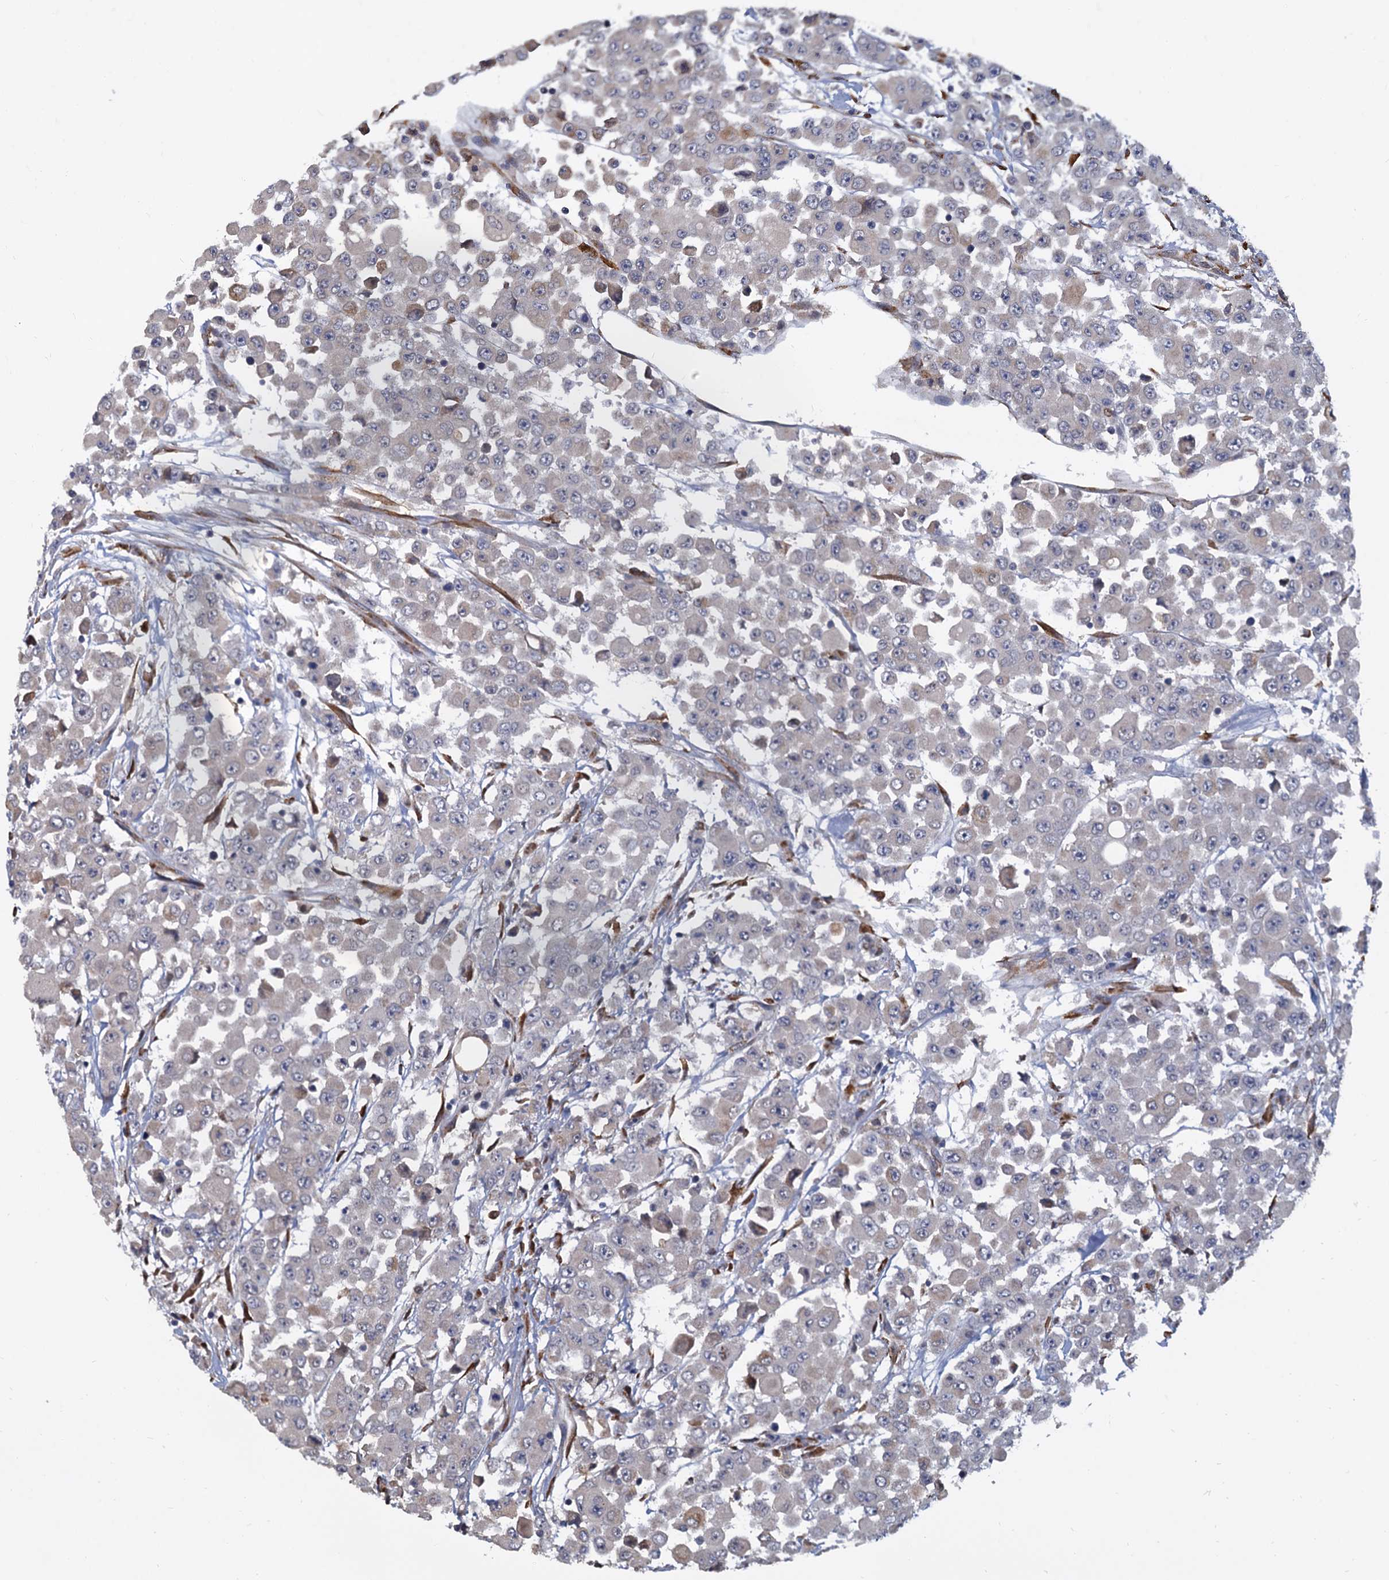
{"staining": {"intensity": "weak", "quantity": "<25%", "location": "cytoplasmic/membranous"}, "tissue": "colorectal cancer", "cell_type": "Tumor cells", "image_type": "cancer", "snomed": [{"axis": "morphology", "description": "Adenocarcinoma, NOS"}, {"axis": "topography", "description": "Colon"}], "caption": "DAB immunohistochemical staining of human adenocarcinoma (colorectal) displays no significant staining in tumor cells.", "gene": "LRRC51", "patient": {"sex": "male", "age": 51}}